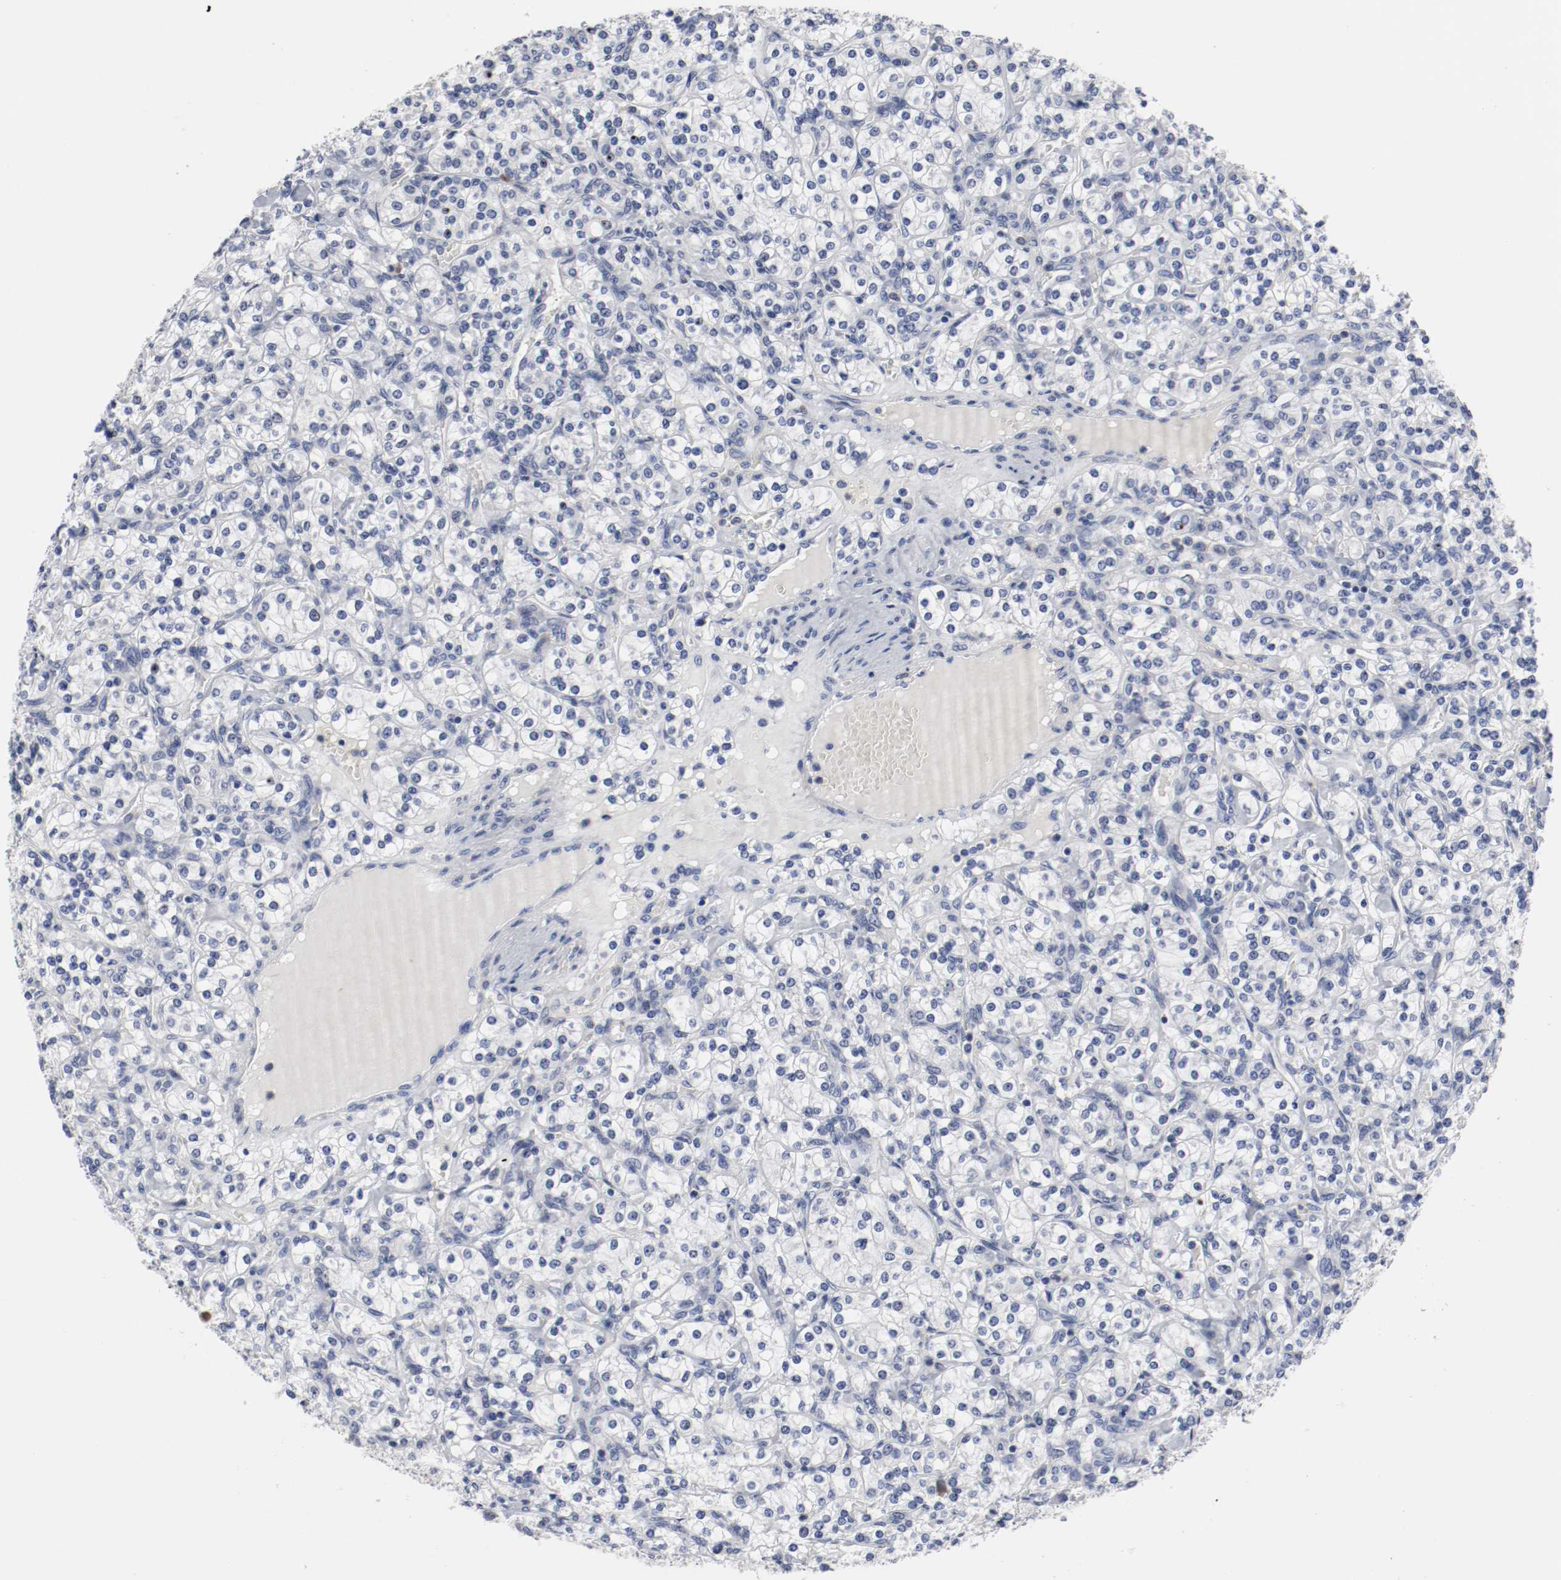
{"staining": {"intensity": "negative", "quantity": "none", "location": "none"}, "tissue": "renal cancer", "cell_type": "Tumor cells", "image_type": "cancer", "snomed": [{"axis": "morphology", "description": "Adenocarcinoma, NOS"}, {"axis": "topography", "description": "Kidney"}], "caption": "DAB immunohistochemical staining of human adenocarcinoma (renal) displays no significant expression in tumor cells.", "gene": "MCM6", "patient": {"sex": "male", "age": 77}}